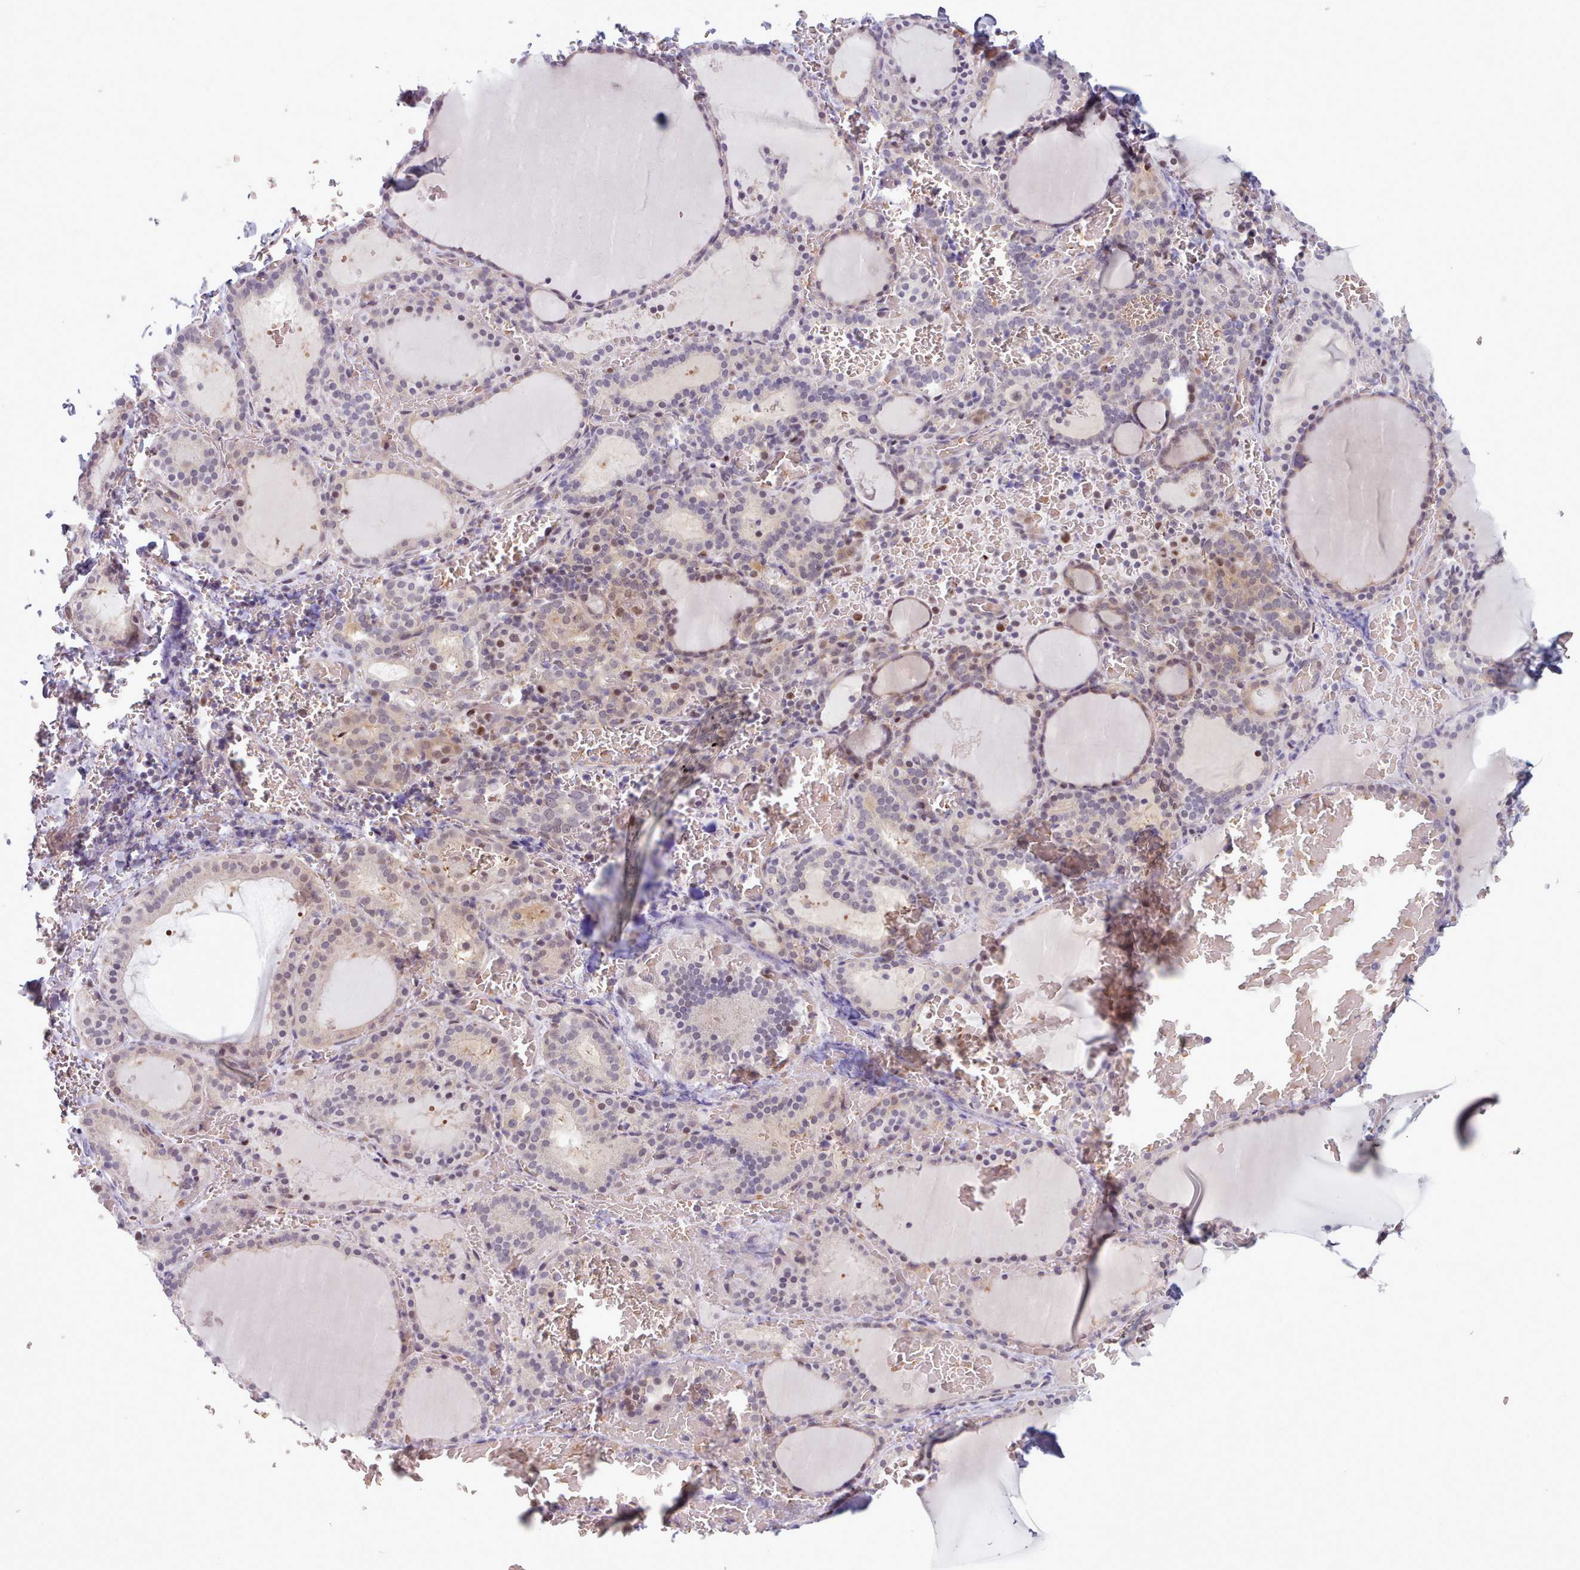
{"staining": {"intensity": "weak", "quantity": "25%-75%", "location": "nuclear"}, "tissue": "thyroid gland", "cell_type": "Glandular cells", "image_type": "normal", "snomed": [{"axis": "morphology", "description": "Normal tissue, NOS"}, {"axis": "topography", "description": "Thyroid gland"}], "caption": "Brown immunohistochemical staining in benign human thyroid gland shows weak nuclear expression in approximately 25%-75% of glandular cells.", "gene": "KBTBD6", "patient": {"sex": "female", "age": 39}}